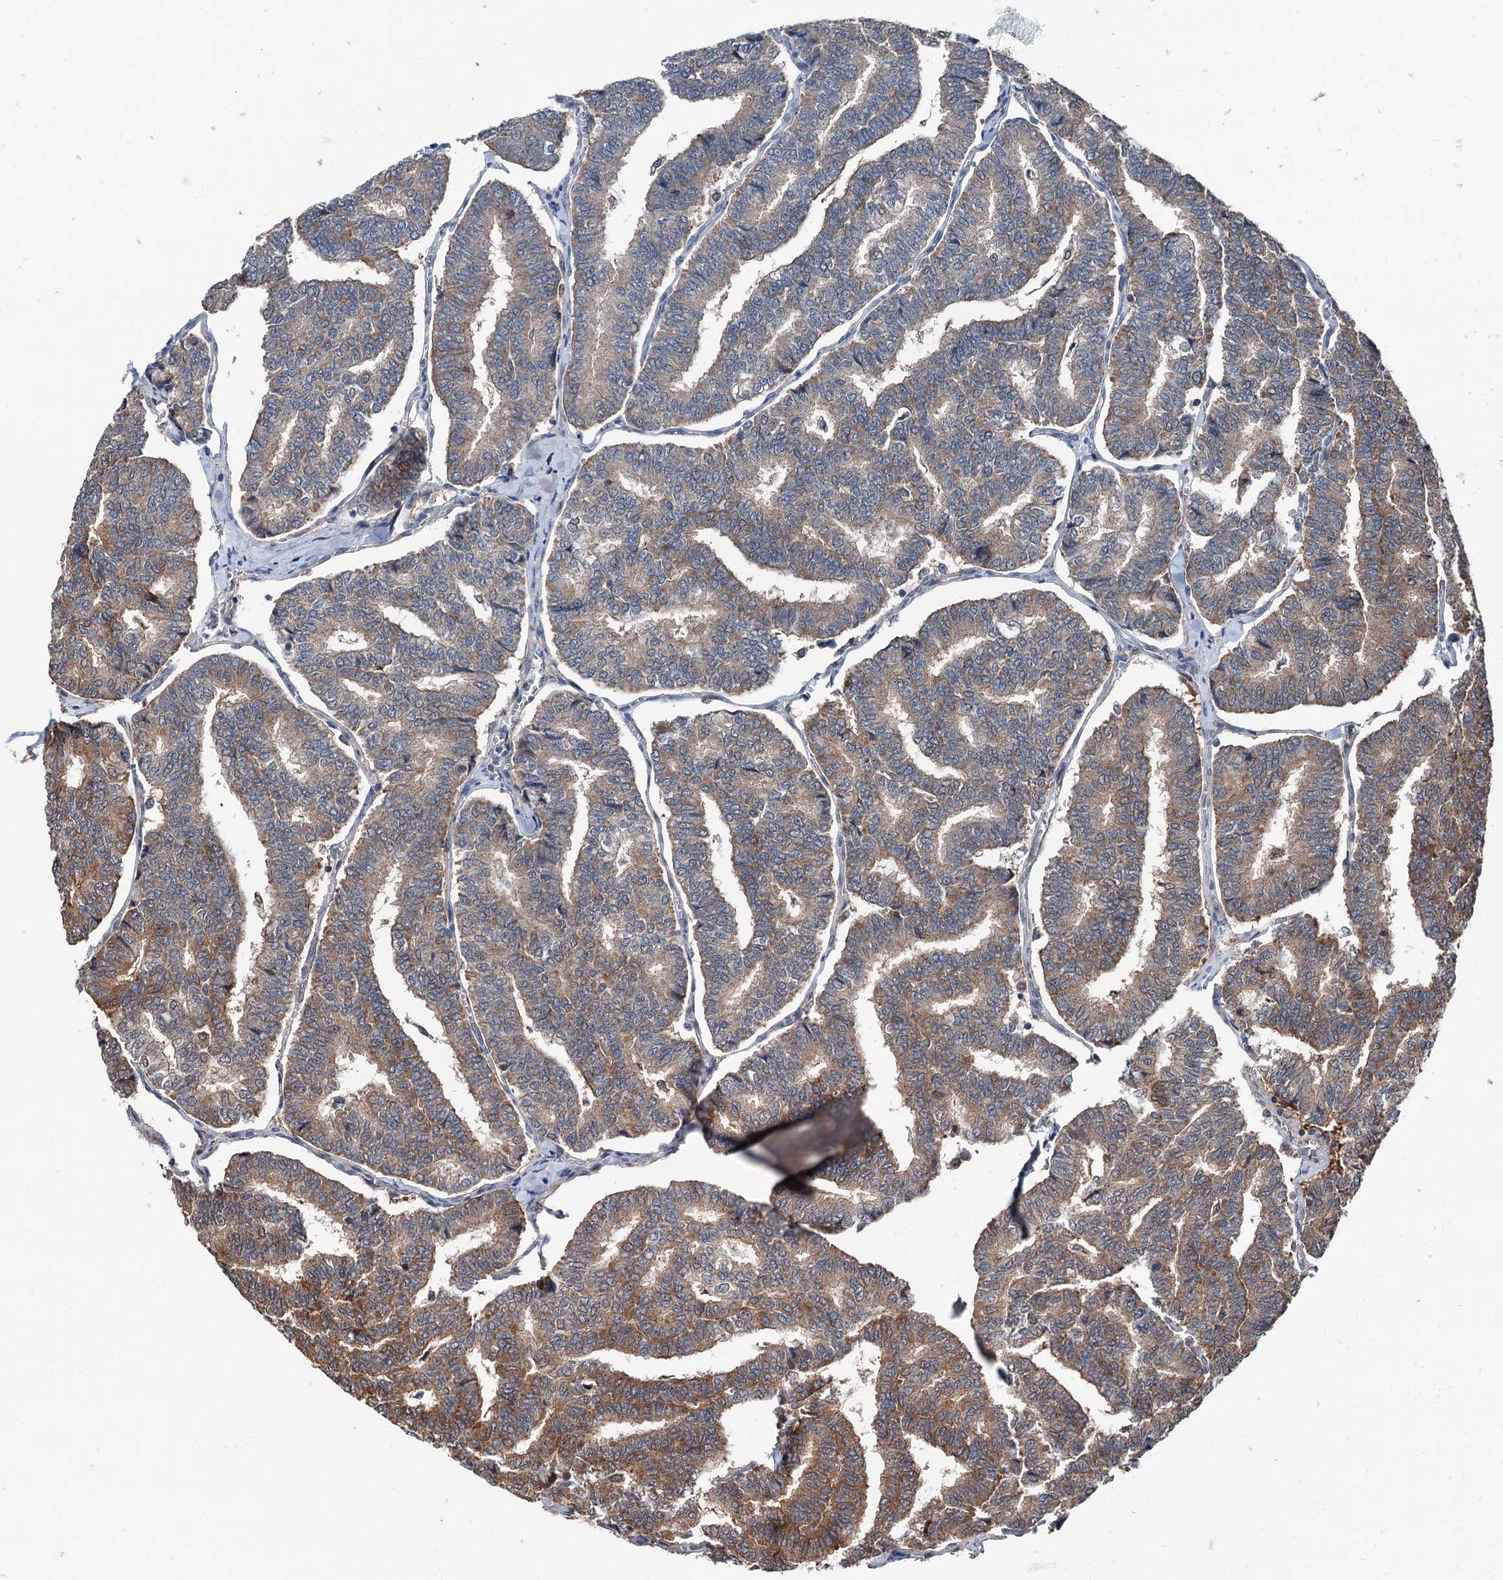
{"staining": {"intensity": "moderate", "quantity": ">75%", "location": "cytoplasmic/membranous"}, "tissue": "thyroid cancer", "cell_type": "Tumor cells", "image_type": "cancer", "snomed": [{"axis": "morphology", "description": "Papillary adenocarcinoma, NOS"}, {"axis": "topography", "description": "Thyroid gland"}], "caption": "Human papillary adenocarcinoma (thyroid) stained with a protein marker reveals moderate staining in tumor cells.", "gene": "PSMD13", "patient": {"sex": "female", "age": 35}}